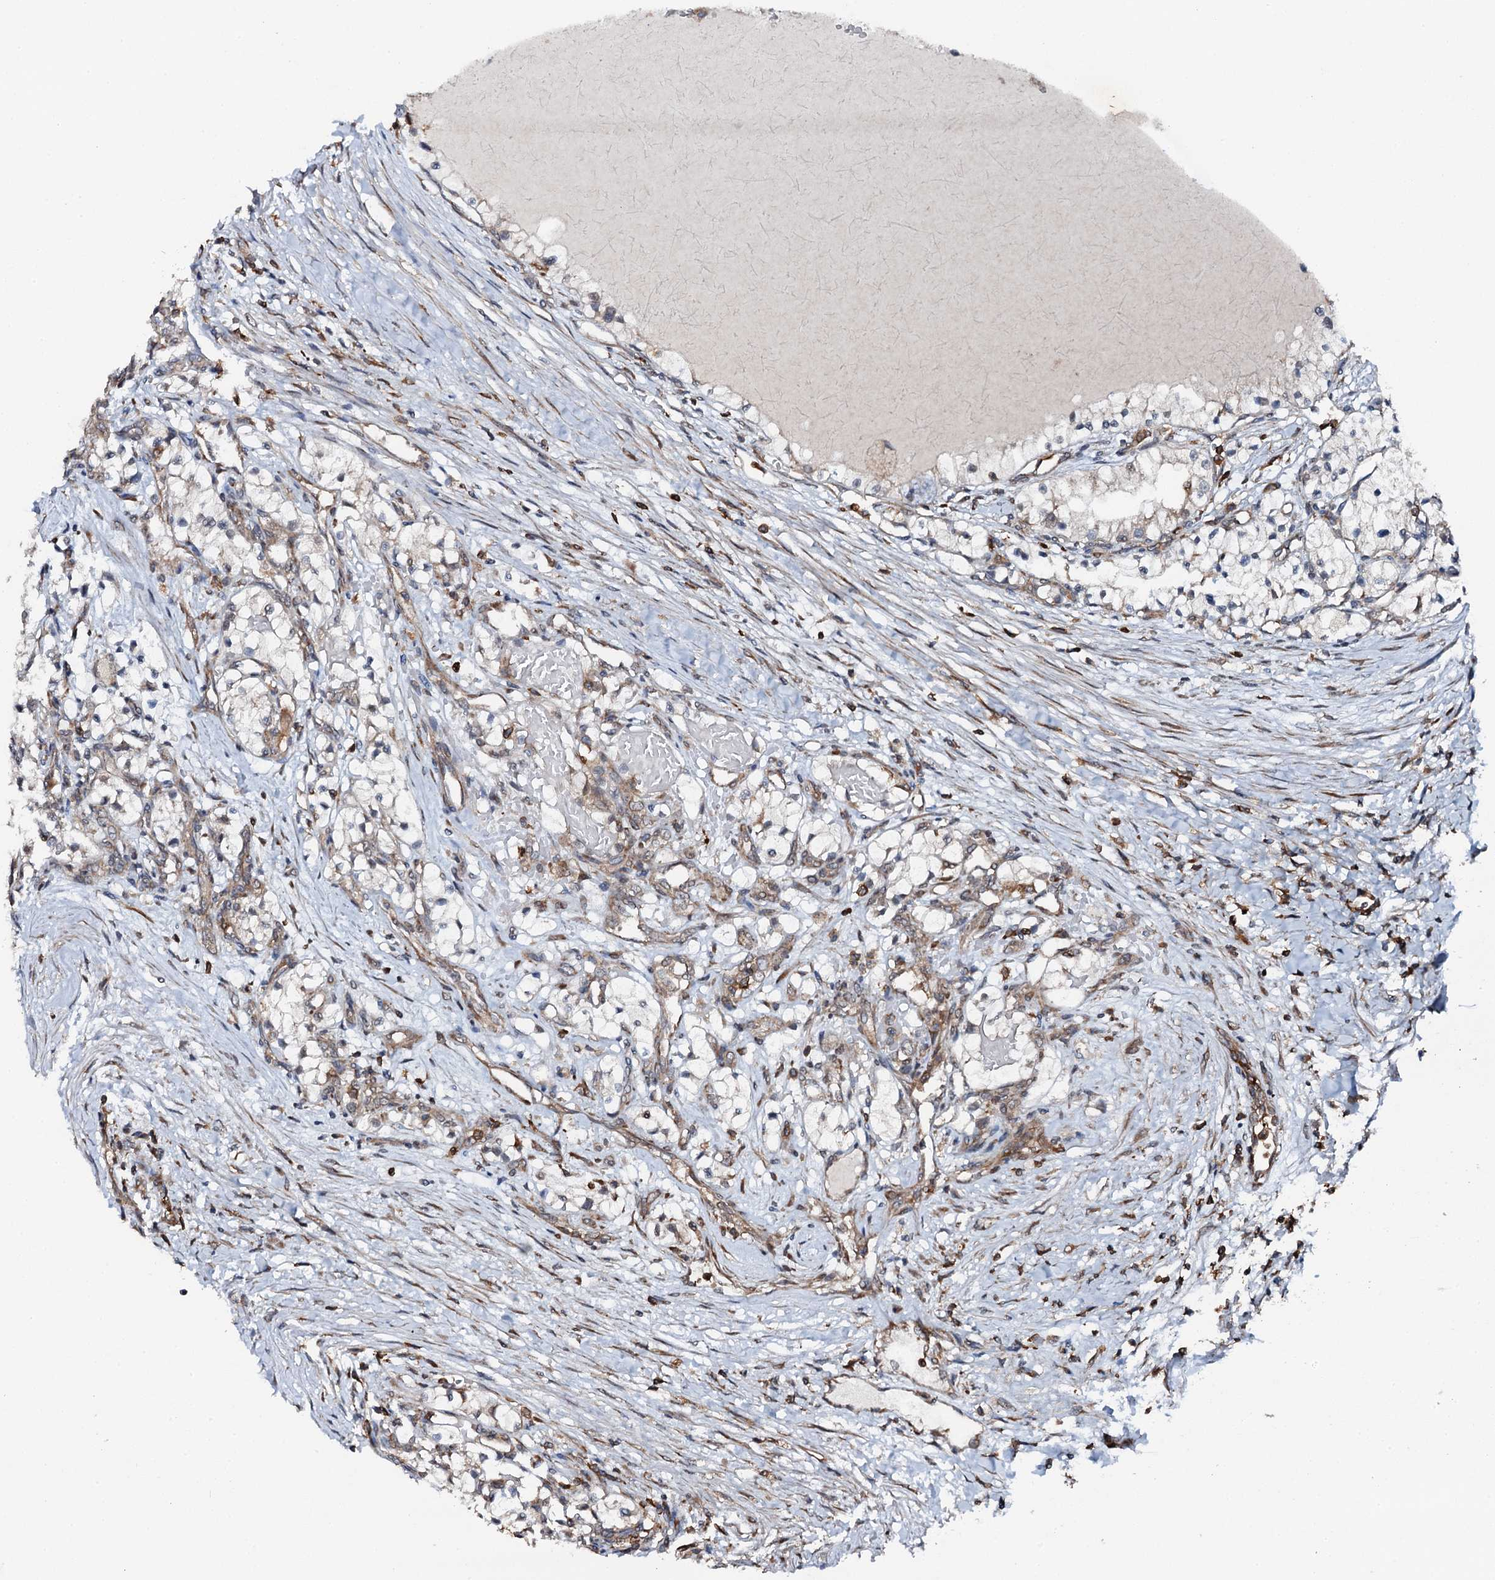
{"staining": {"intensity": "weak", "quantity": "25%-75%", "location": "cytoplasmic/membranous"}, "tissue": "renal cancer", "cell_type": "Tumor cells", "image_type": "cancer", "snomed": [{"axis": "morphology", "description": "Normal tissue, NOS"}, {"axis": "morphology", "description": "Adenocarcinoma, NOS"}, {"axis": "topography", "description": "Kidney"}], "caption": "Protein expression analysis of renal cancer shows weak cytoplasmic/membranous expression in about 25%-75% of tumor cells.", "gene": "EDC4", "patient": {"sex": "male", "age": 68}}